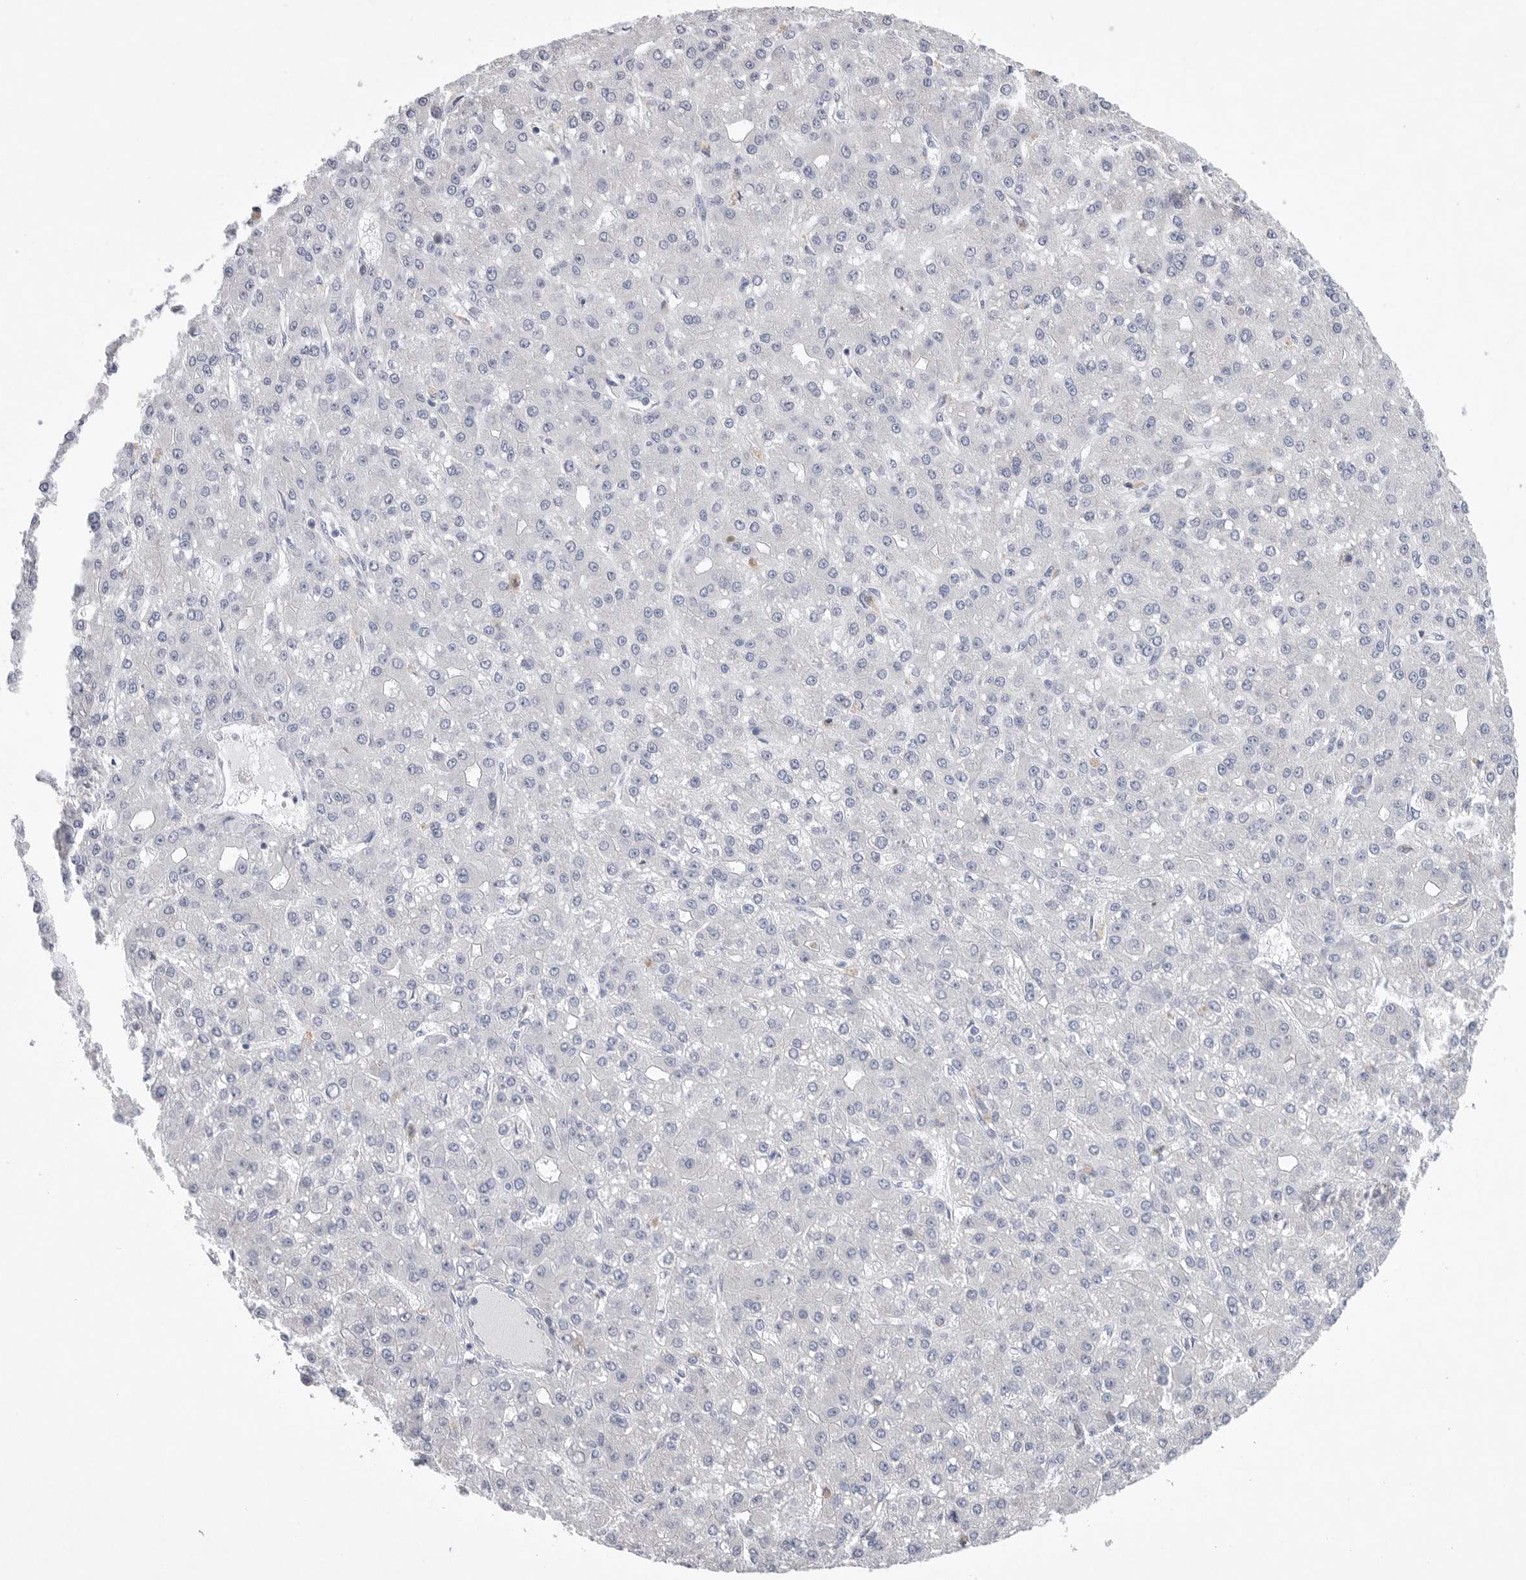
{"staining": {"intensity": "negative", "quantity": "none", "location": "none"}, "tissue": "liver cancer", "cell_type": "Tumor cells", "image_type": "cancer", "snomed": [{"axis": "morphology", "description": "Carcinoma, Hepatocellular, NOS"}, {"axis": "topography", "description": "Liver"}], "caption": "This is an immunohistochemistry micrograph of liver hepatocellular carcinoma. There is no staining in tumor cells.", "gene": "CAMK2B", "patient": {"sex": "male", "age": 67}}